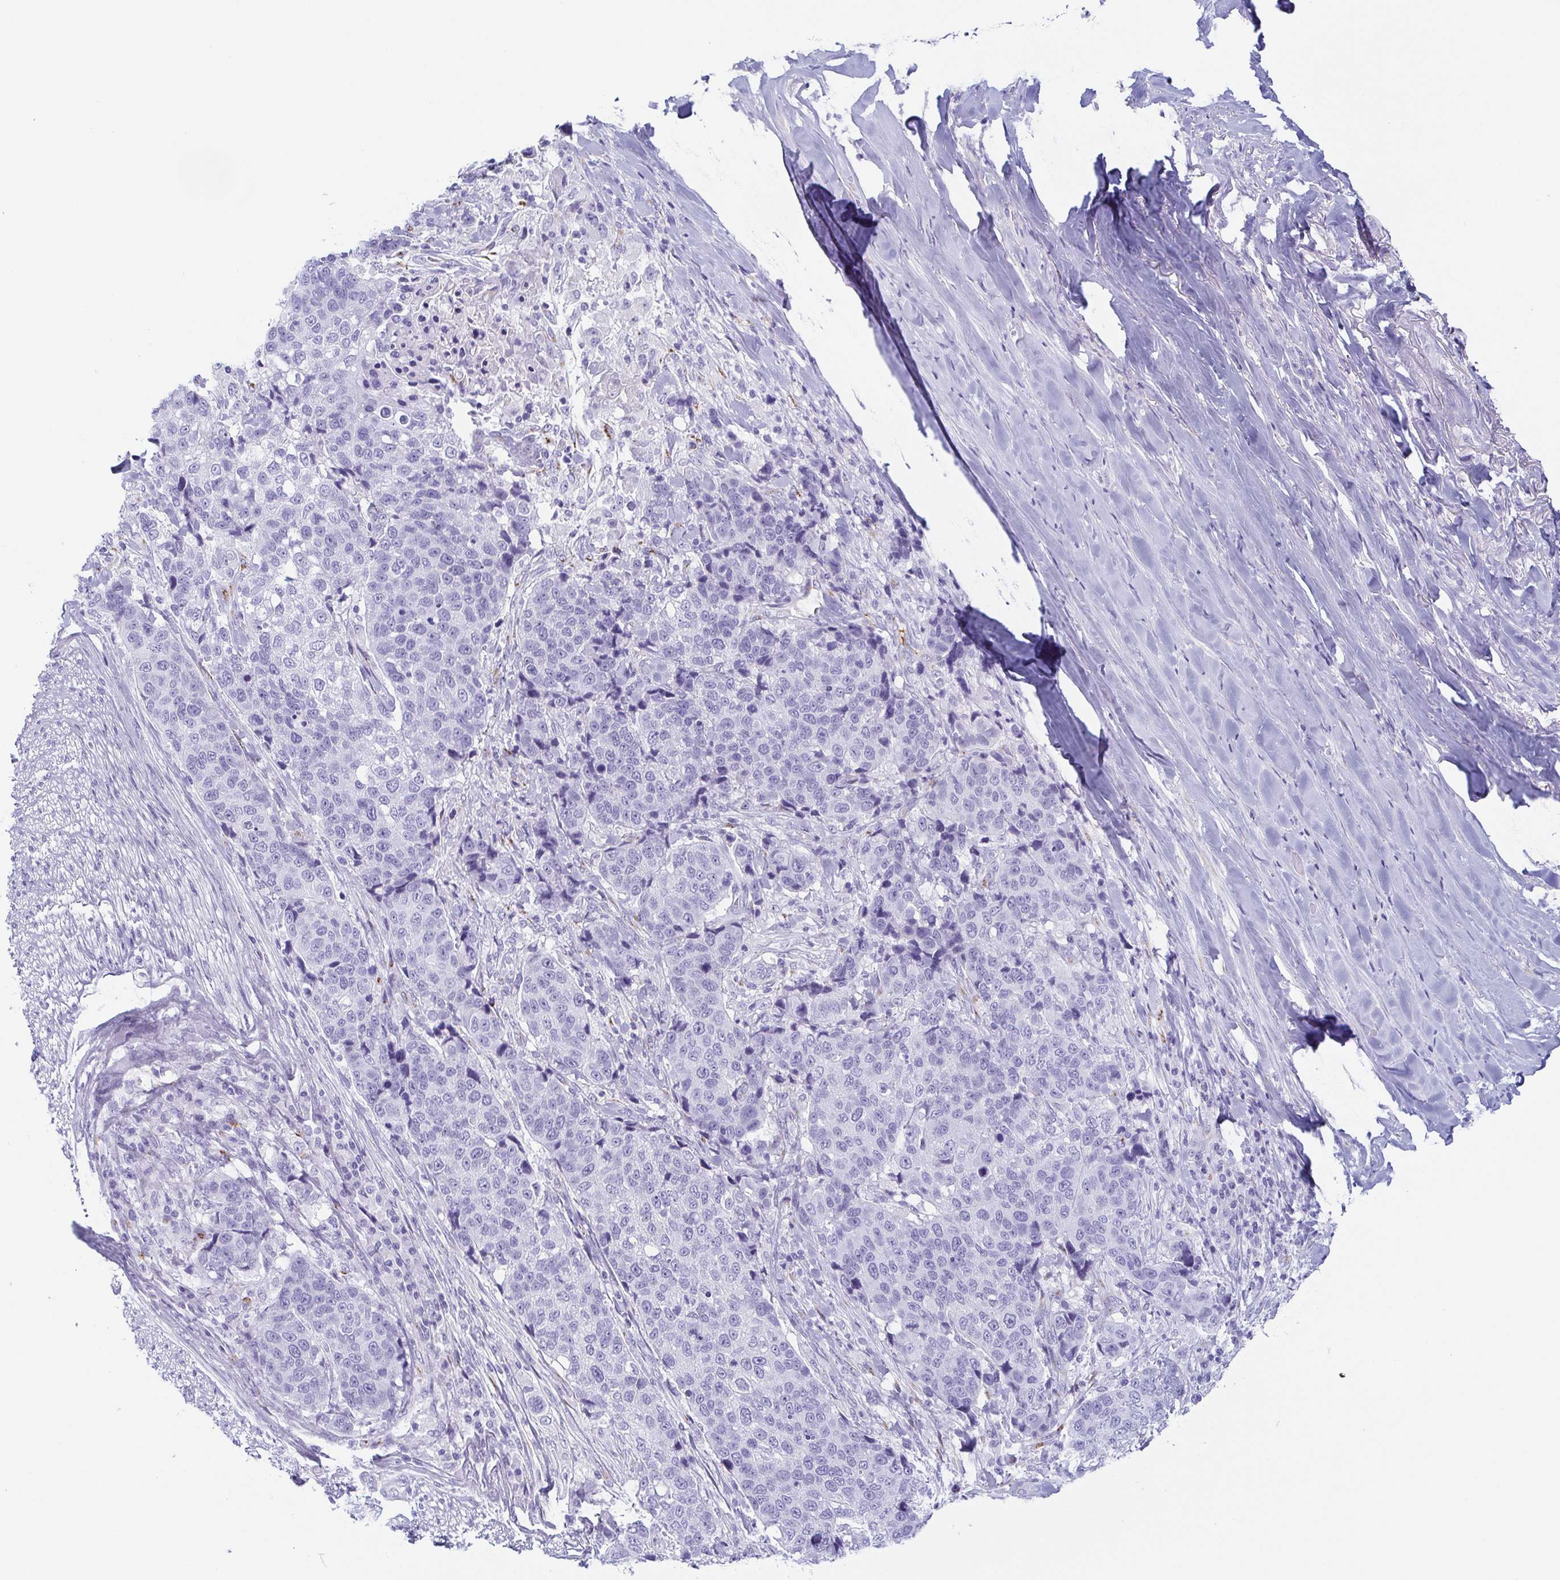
{"staining": {"intensity": "negative", "quantity": "none", "location": "none"}, "tissue": "lung cancer", "cell_type": "Tumor cells", "image_type": "cancer", "snomed": [{"axis": "morphology", "description": "Squamous cell carcinoma, NOS"}, {"axis": "topography", "description": "Lymph node"}, {"axis": "topography", "description": "Lung"}], "caption": "Immunohistochemical staining of human lung squamous cell carcinoma shows no significant positivity in tumor cells.", "gene": "LDLRAD1", "patient": {"sex": "male", "age": 61}}